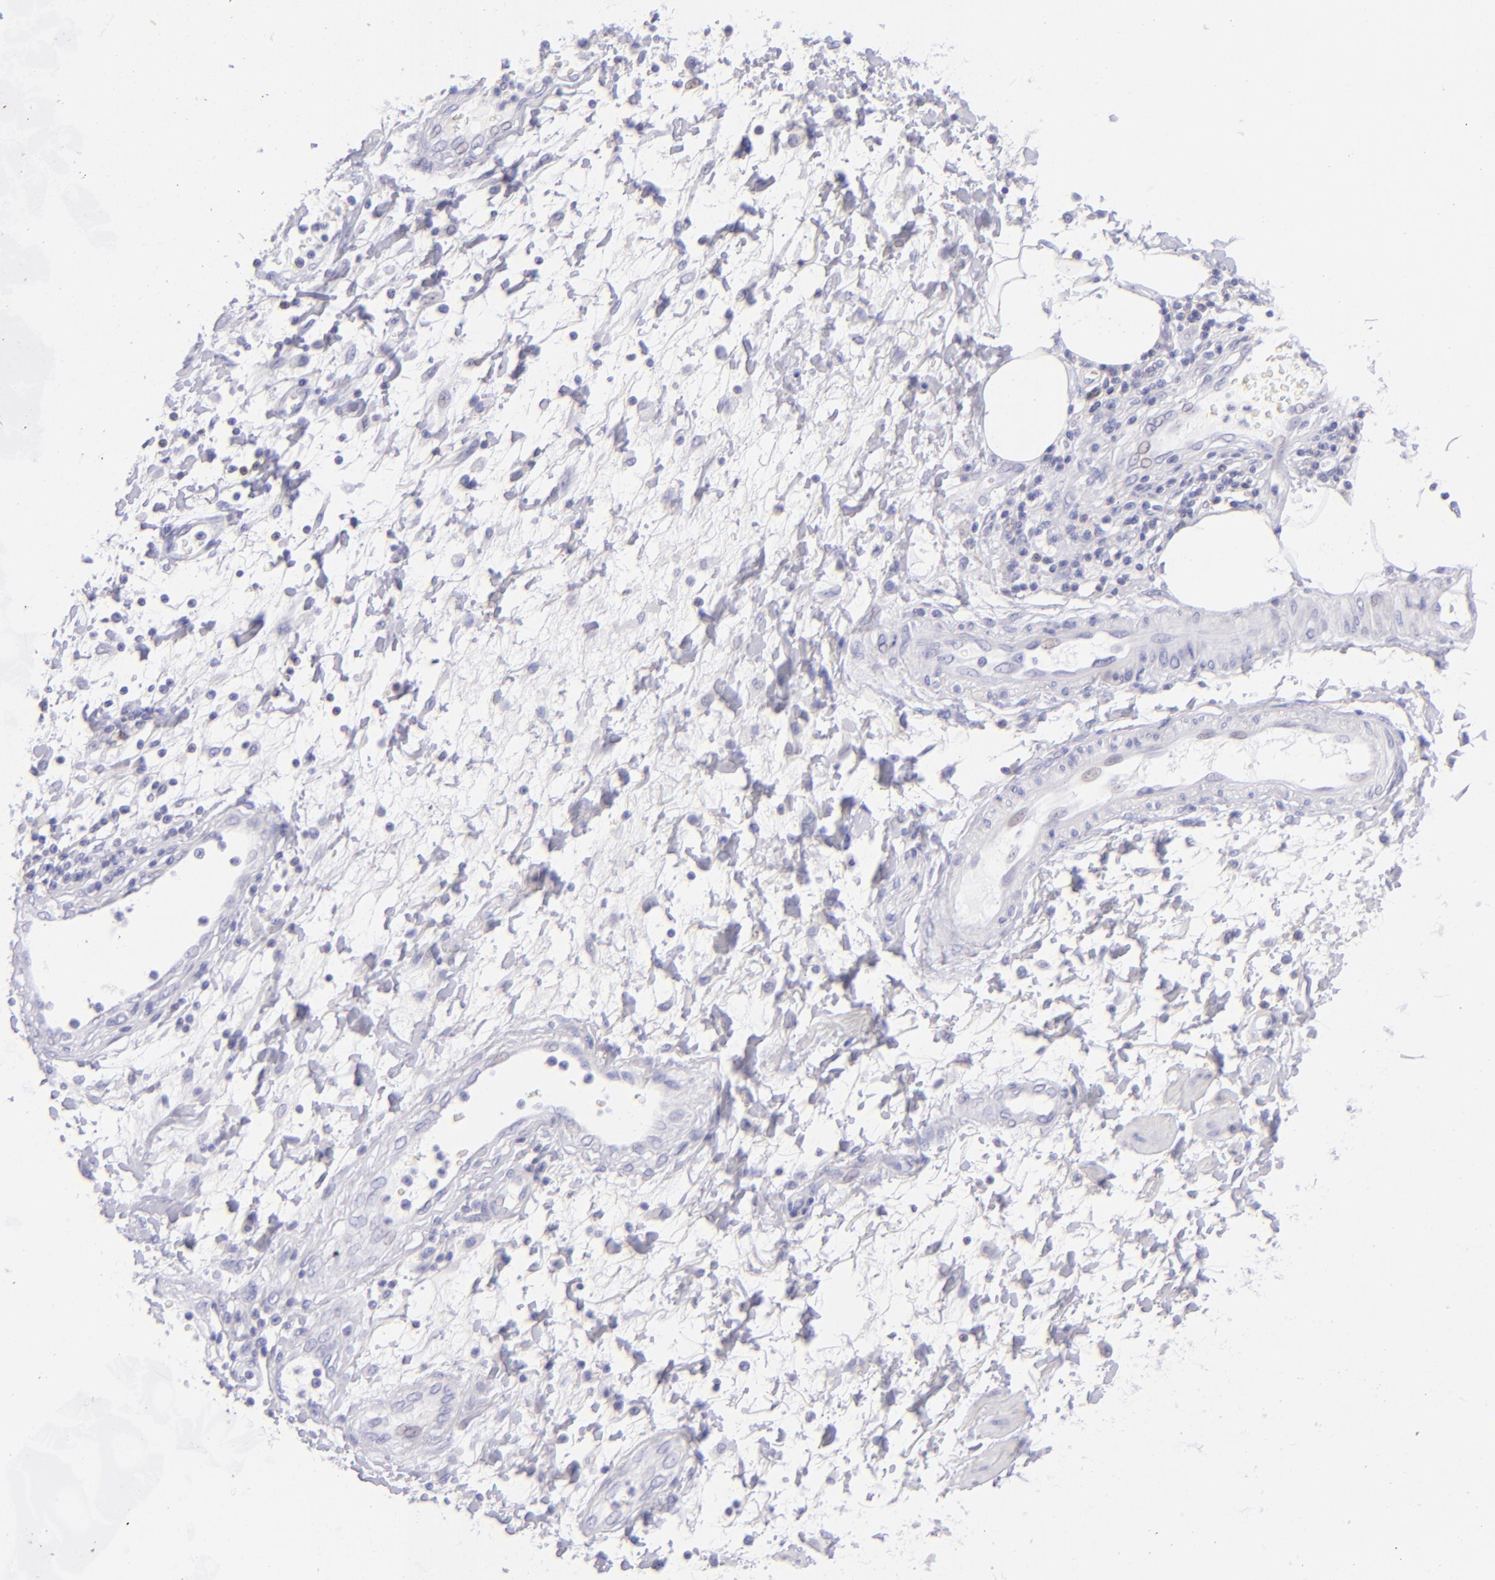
{"staining": {"intensity": "negative", "quantity": "none", "location": "none"}, "tissue": "stomach cancer", "cell_type": "Tumor cells", "image_type": "cancer", "snomed": [{"axis": "morphology", "description": "Adenocarcinoma, NOS"}, {"axis": "topography", "description": "Pancreas"}, {"axis": "topography", "description": "Stomach, upper"}], "caption": "This is an immunohistochemistry (IHC) micrograph of human stomach adenocarcinoma. There is no positivity in tumor cells.", "gene": "CD69", "patient": {"sex": "male", "age": 77}}